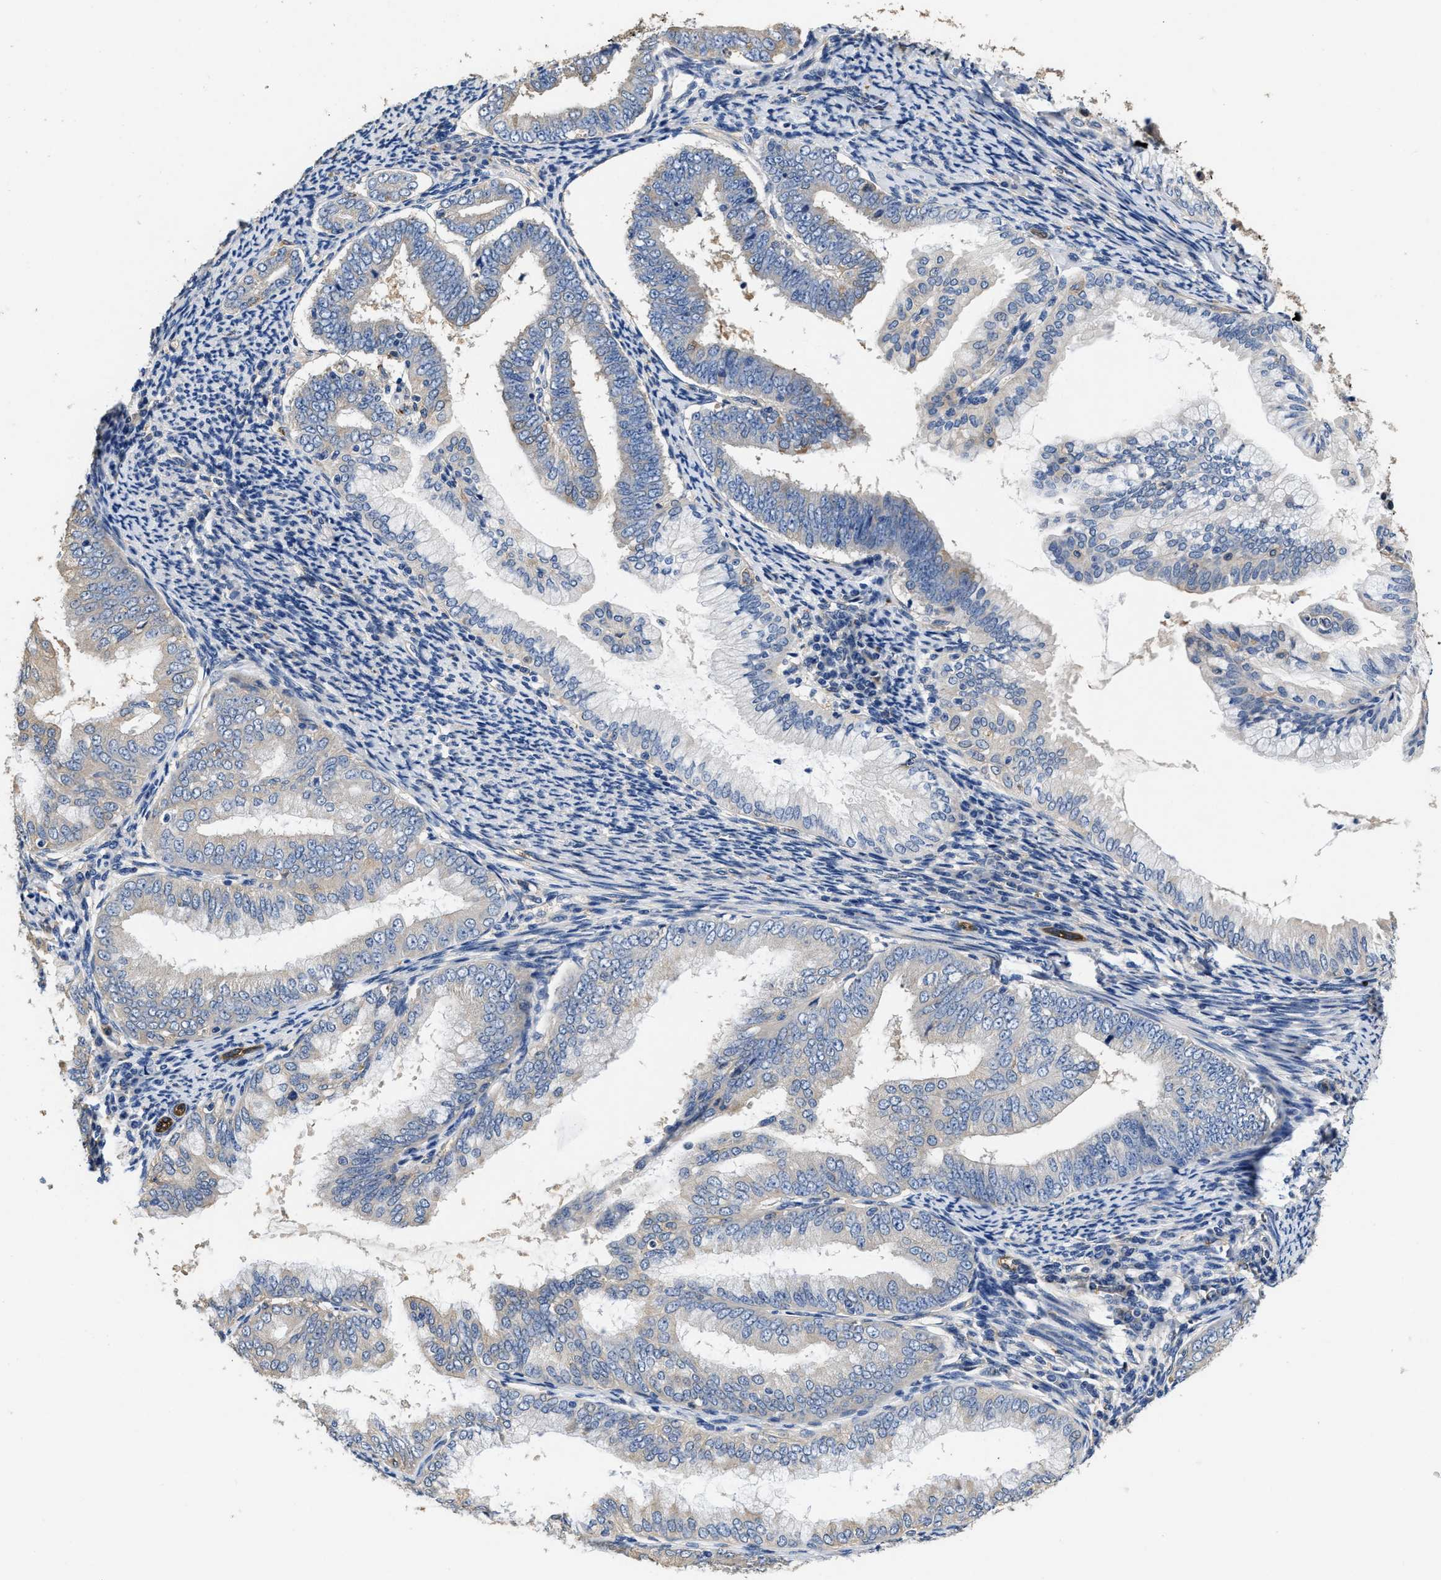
{"staining": {"intensity": "negative", "quantity": "none", "location": "none"}, "tissue": "endometrial cancer", "cell_type": "Tumor cells", "image_type": "cancer", "snomed": [{"axis": "morphology", "description": "Adenocarcinoma, NOS"}, {"axis": "topography", "description": "Endometrium"}], "caption": "Immunohistochemical staining of adenocarcinoma (endometrial) exhibits no significant staining in tumor cells.", "gene": "PEG10", "patient": {"sex": "female", "age": 63}}